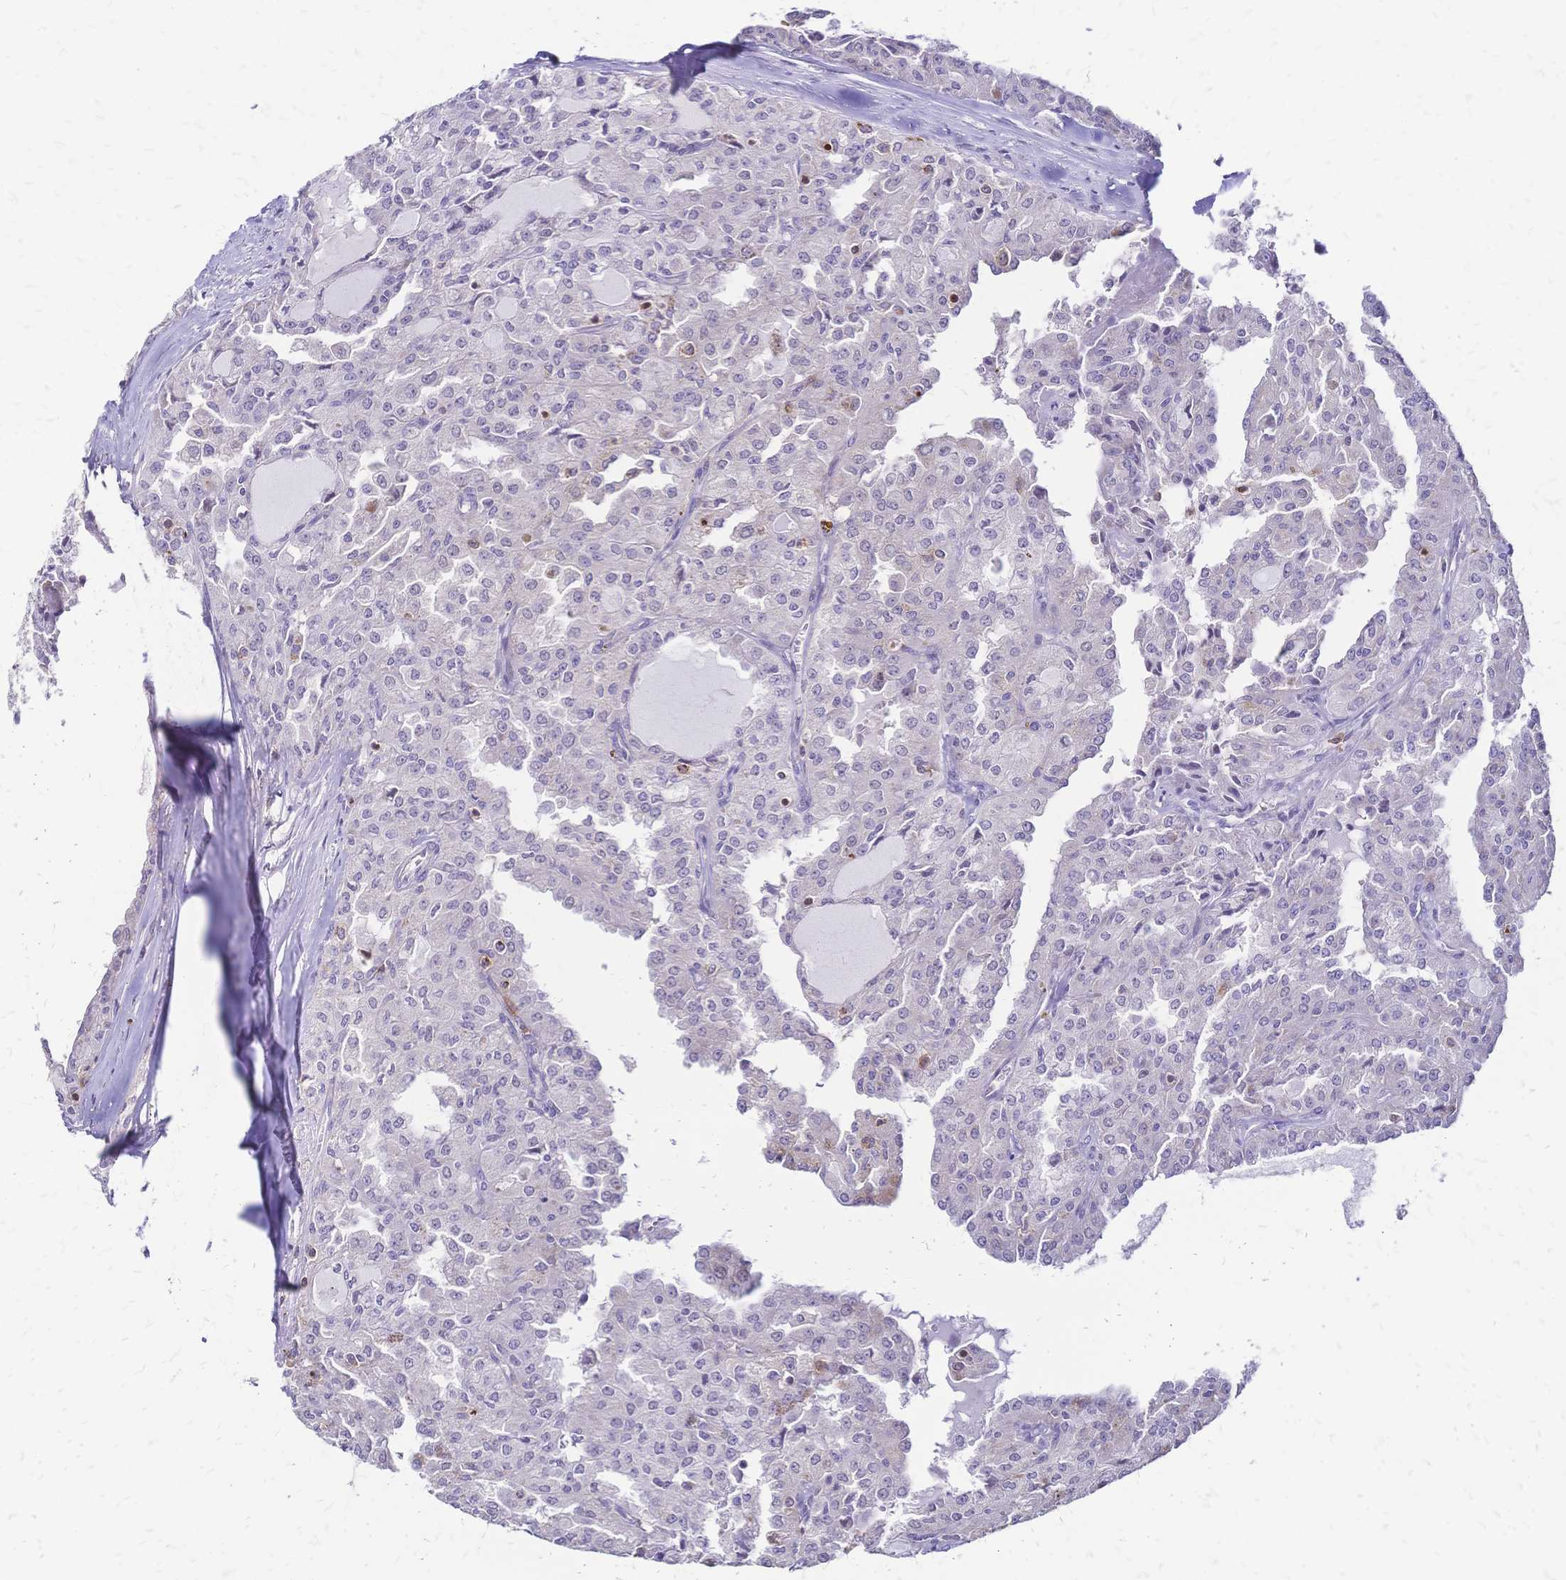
{"staining": {"intensity": "negative", "quantity": "none", "location": "none"}, "tissue": "head and neck cancer", "cell_type": "Tumor cells", "image_type": "cancer", "snomed": [{"axis": "morphology", "description": "Adenocarcinoma, NOS"}, {"axis": "topography", "description": "Head-Neck"}], "caption": "Adenocarcinoma (head and neck) stained for a protein using immunohistochemistry (IHC) exhibits no staining tumor cells.", "gene": "IL2RA", "patient": {"sex": "male", "age": 64}}